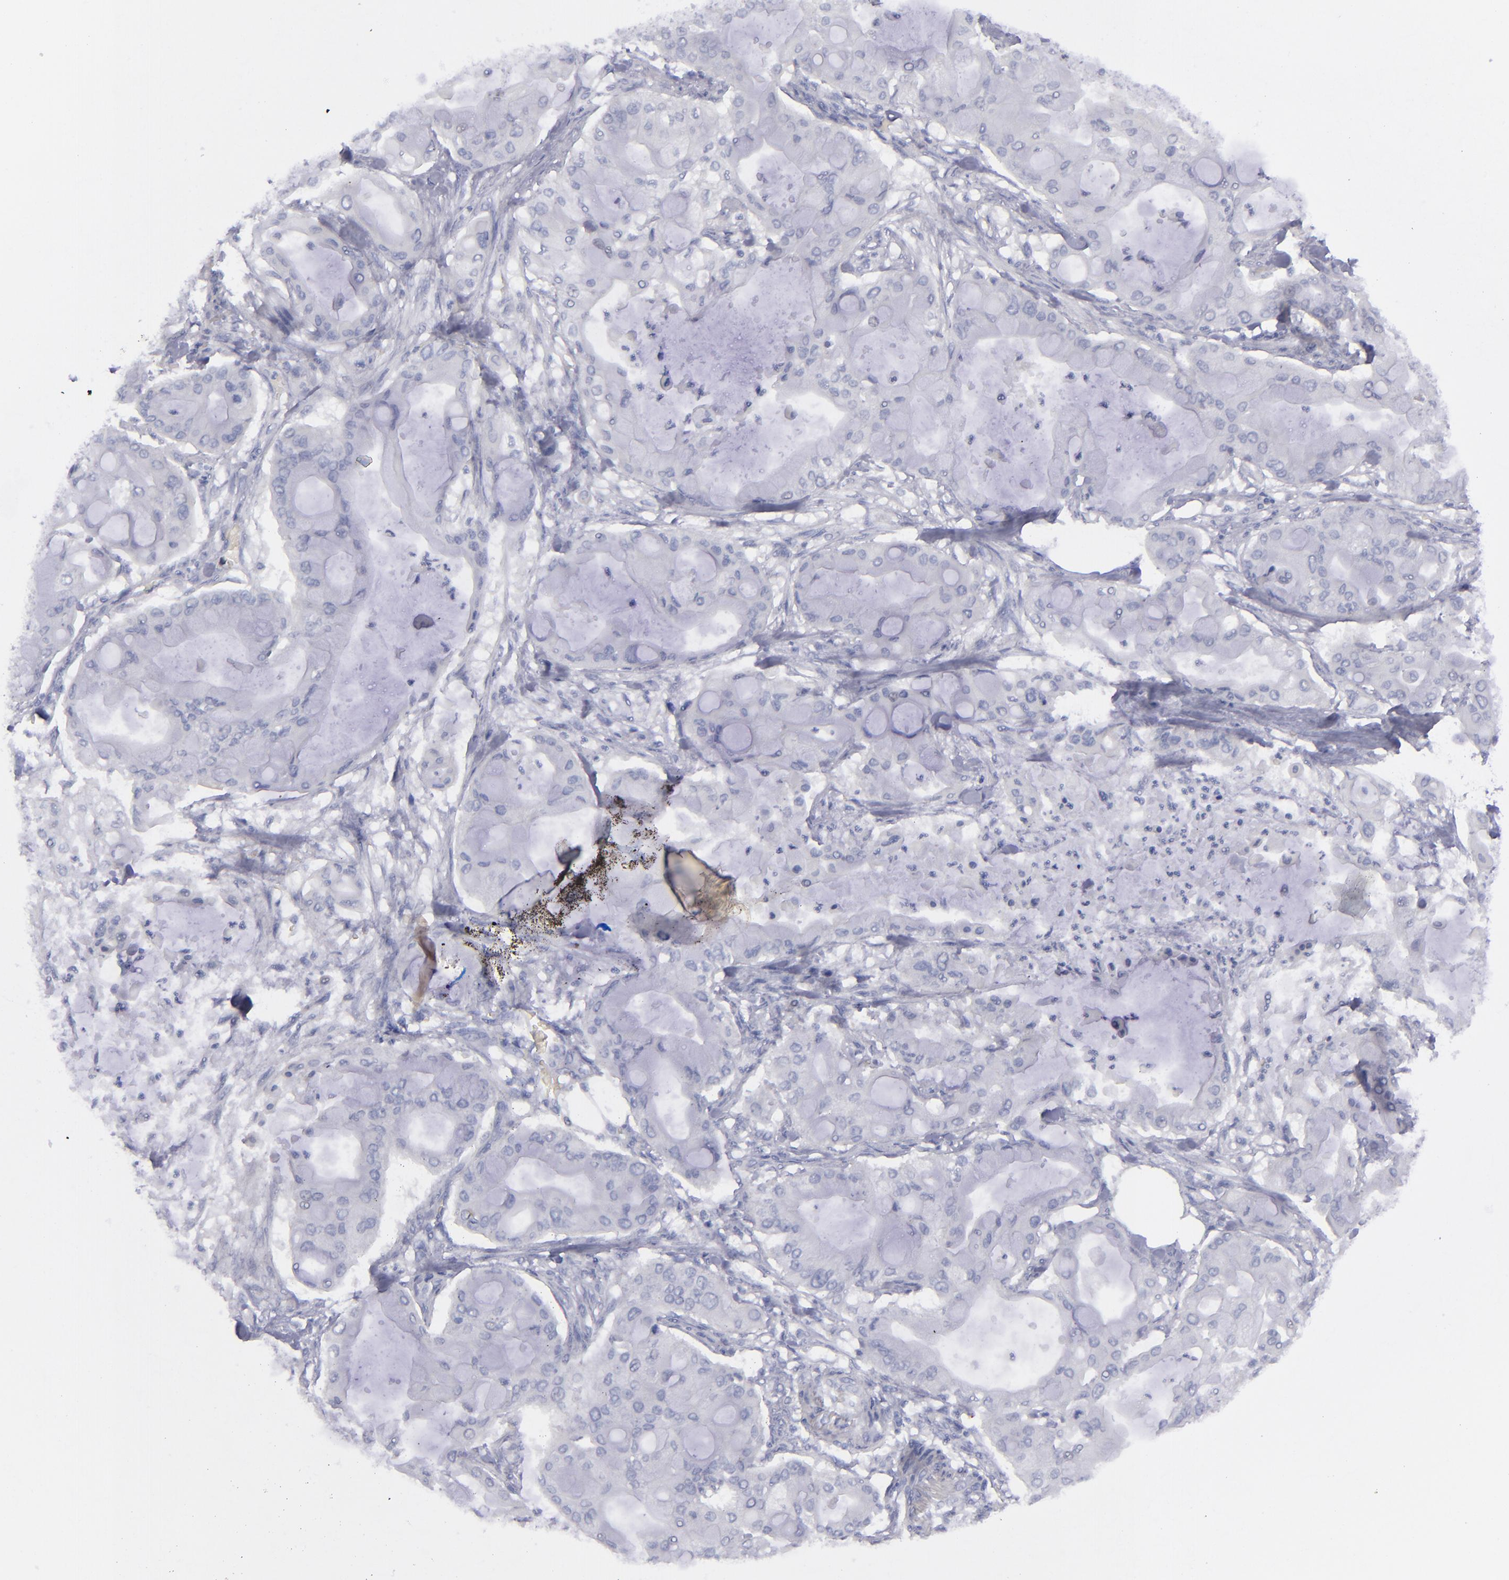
{"staining": {"intensity": "negative", "quantity": "none", "location": "none"}, "tissue": "pancreatic cancer", "cell_type": "Tumor cells", "image_type": "cancer", "snomed": [{"axis": "morphology", "description": "Adenocarcinoma, NOS"}, {"axis": "morphology", "description": "Adenocarcinoma, metastatic, NOS"}, {"axis": "topography", "description": "Lymph node"}, {"axis": "topography", "description": "Pancreas"}, {"axis": "topography", "description": "Duodenum"}], "caption": "Immunohistochemistry micrograph of neoplastic tissue: human adenocarcinoma (pancreatic) stained with DAB reveals no significant protein expression in tumor cells.", "gene": "CD22", "patient": {"sex": "female", "age": 64}}